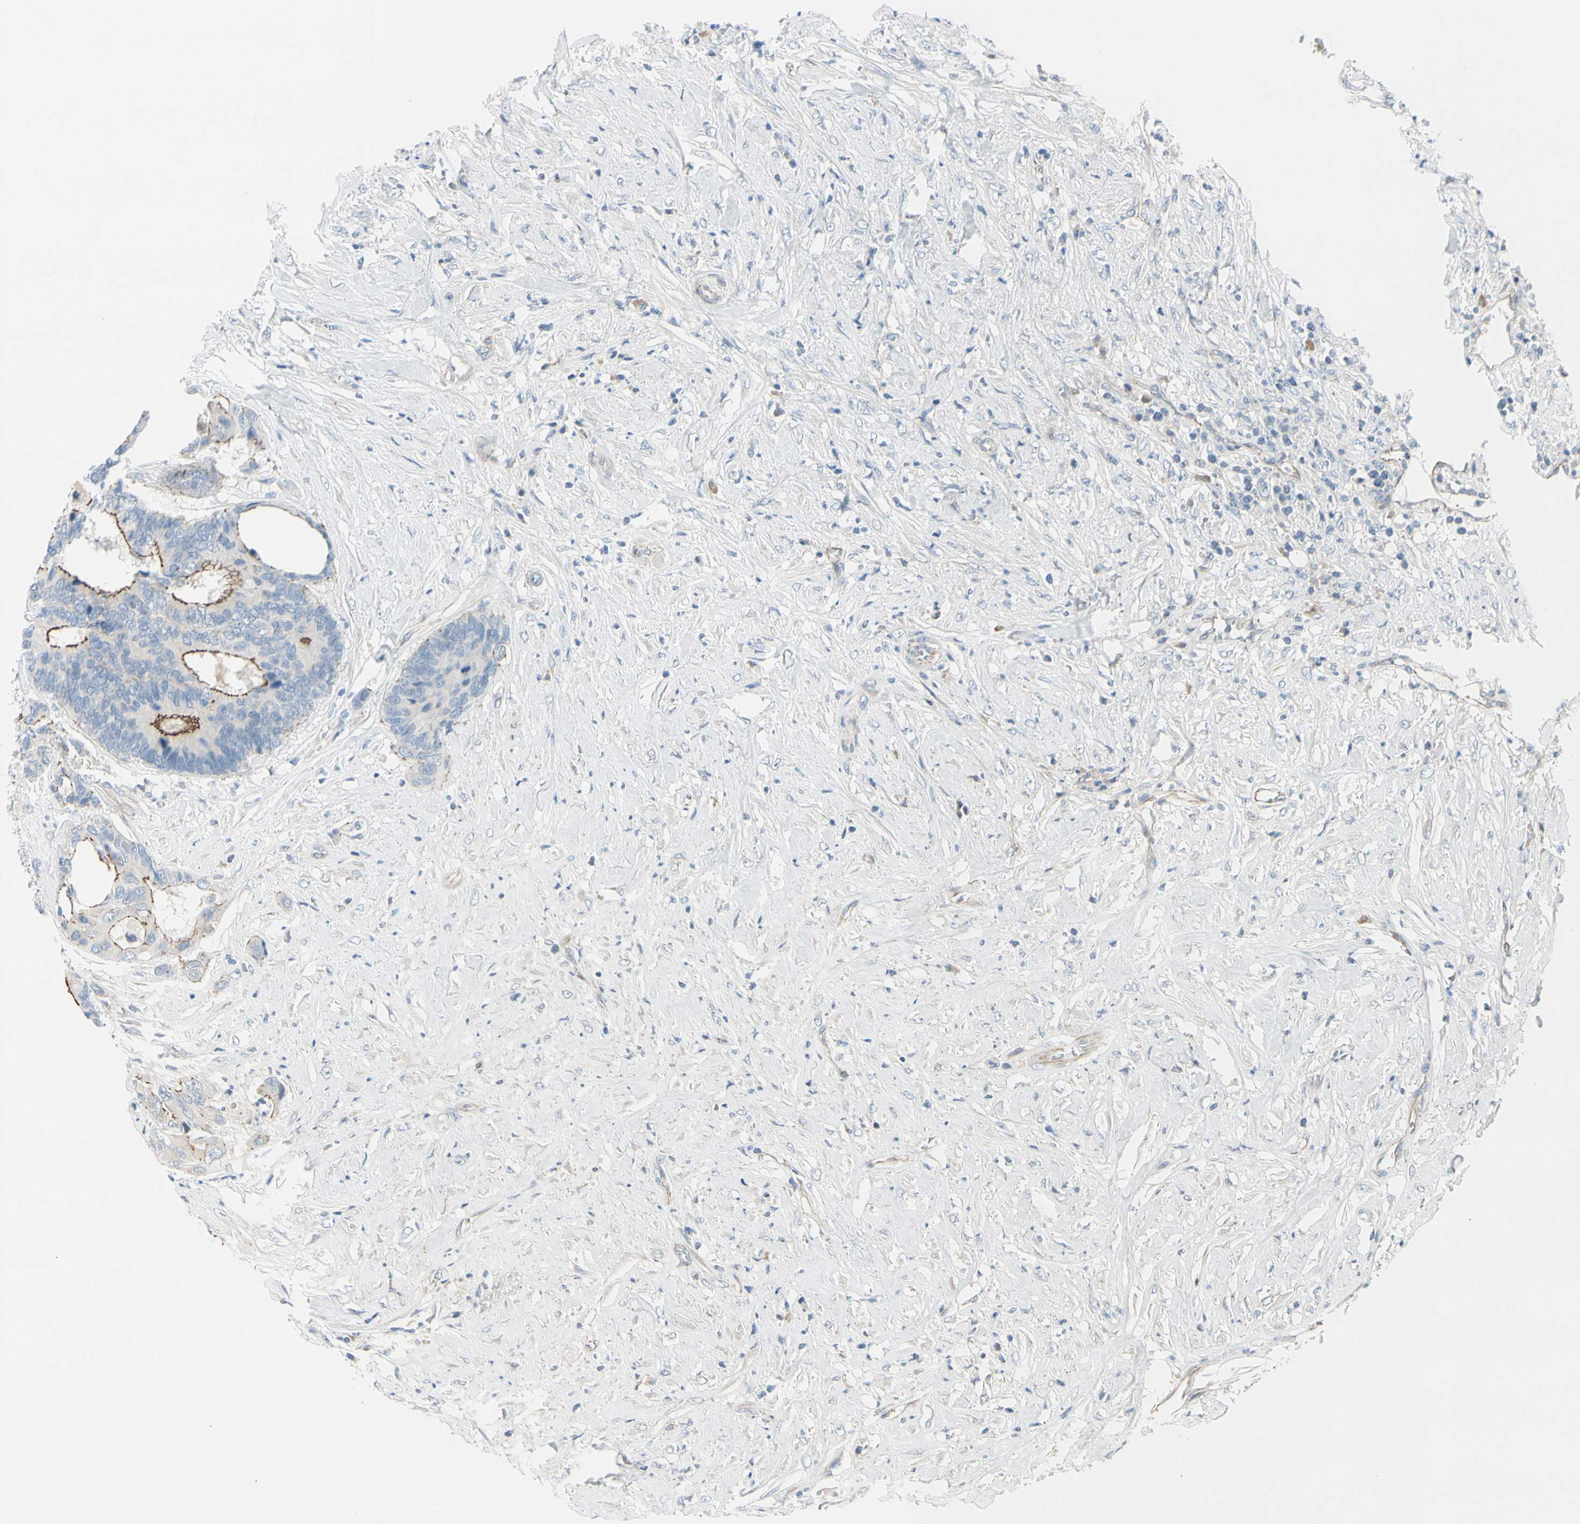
{"staining": {"intensity": "moderate", "quantity": "<25%", "location": "cytoplasmic/membranous"}, "tissue": "colorectal cancer", "cell_type": "Tumor cells", "image_type": "cancer", "snomed": [{"axis": "morphology", "description": "Adenocarcinoma, NOS"}, {"axis": "topography", "description": "Rectum"}], "caption": "DAB (3,3'-diaminobenzidine) immunohistochemical staining of colorectal cancer displays moderate cytoplasmic/membranous protein positivity in approximately <25% of tumor cells.", "gene": "TJP1", "patient": {"sex": "male", "age": 55}}